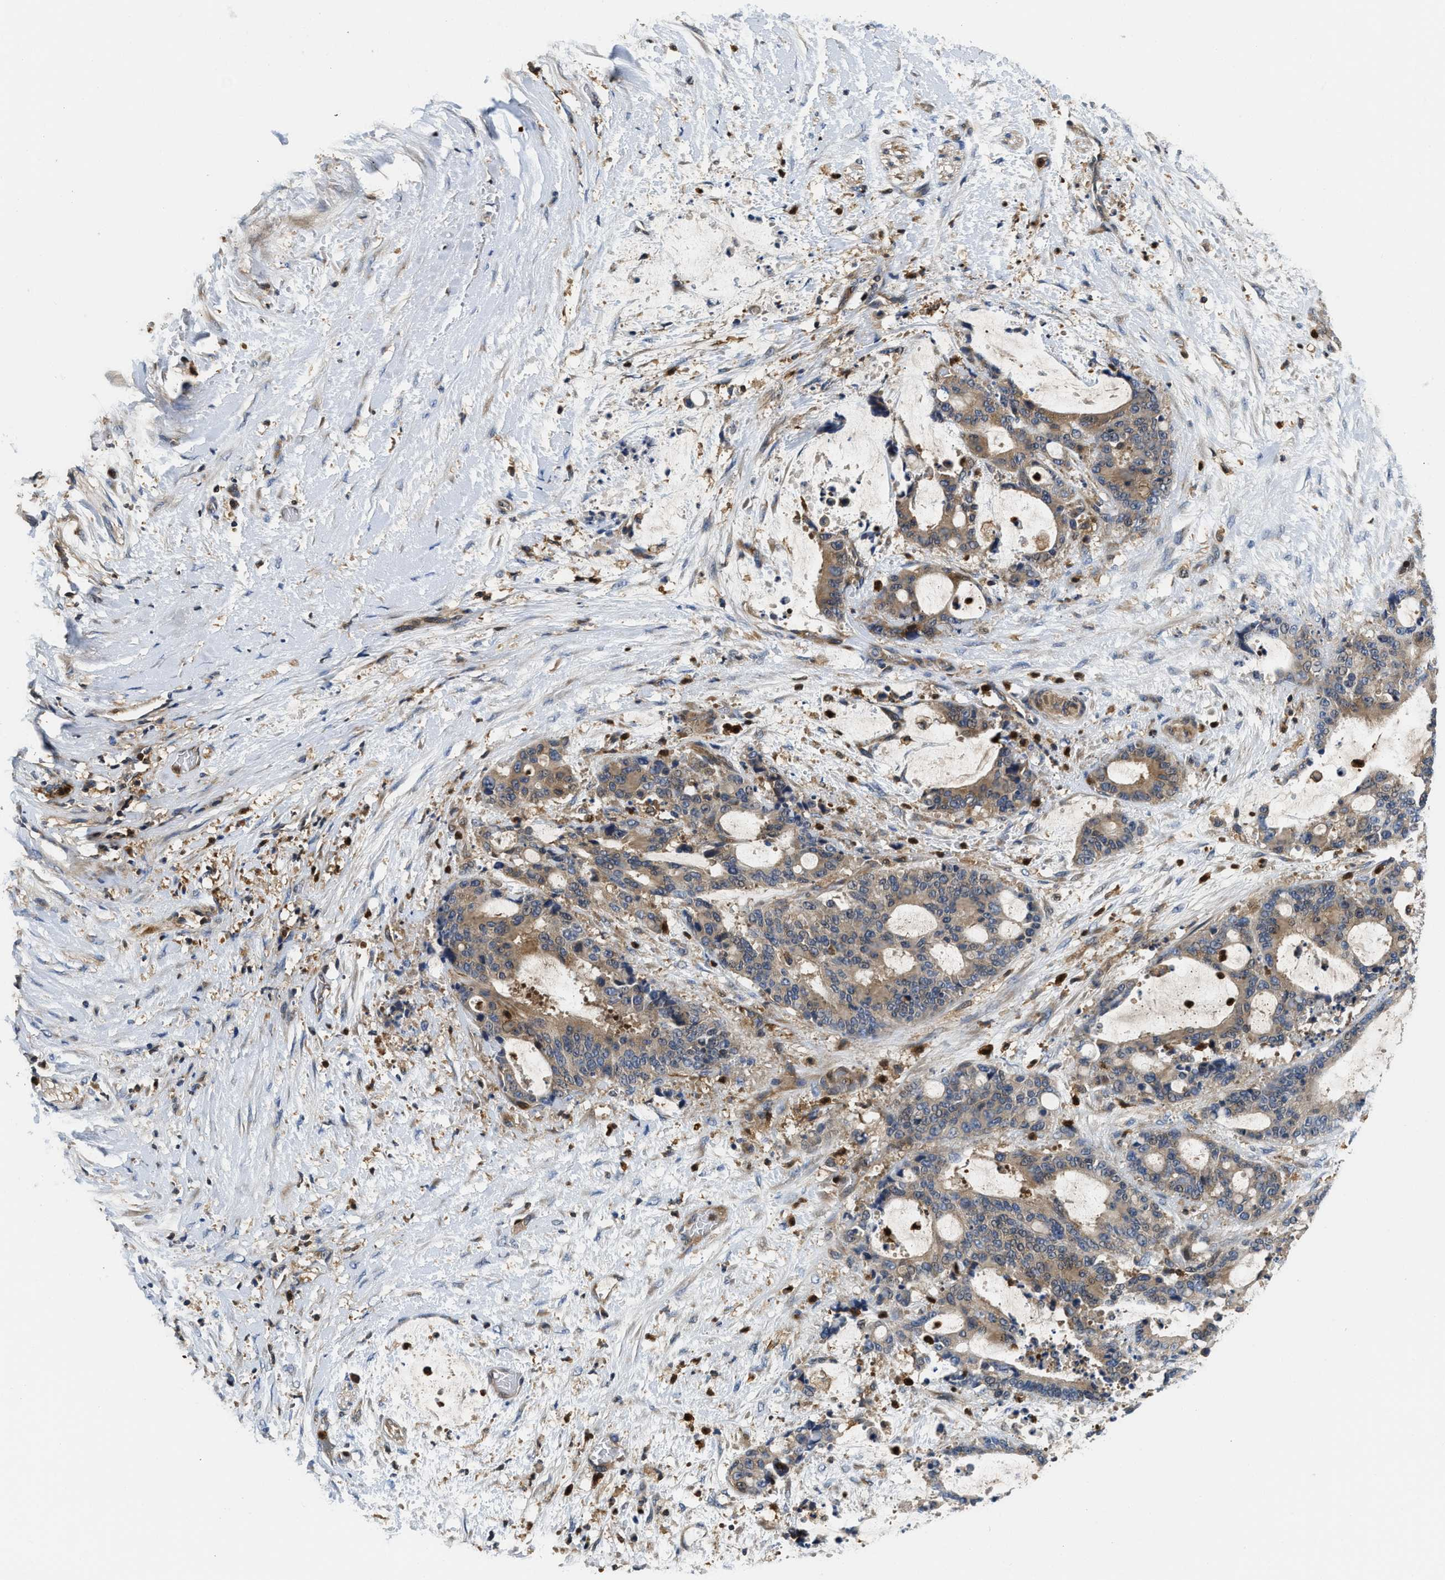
{"staining": {"intensity": "moderate", "quantity": ">75%", "location": "cytoplasmic/membranous"}, "tissue": "liver cancer", "cell_type": "Tumor cells", "image_type": "cancer", "snomed": [{"axis": "morphology", "description": "Normal tissue, NOS"}, {"axis": "morphology", "description": "Cholangiocarcinoma"}, {"axis": "topography", "description": "Liver"}, {"axis": "topography", "description": "Peripheral nerve tissue"}], "caption": "Liver cholangiocarcinoma stained for a protein shows moderate cytoplasmic/membranous positivity in tumor cells.", "gene": "OSTF1", "patient": {"sex": "female", "age": 73}}